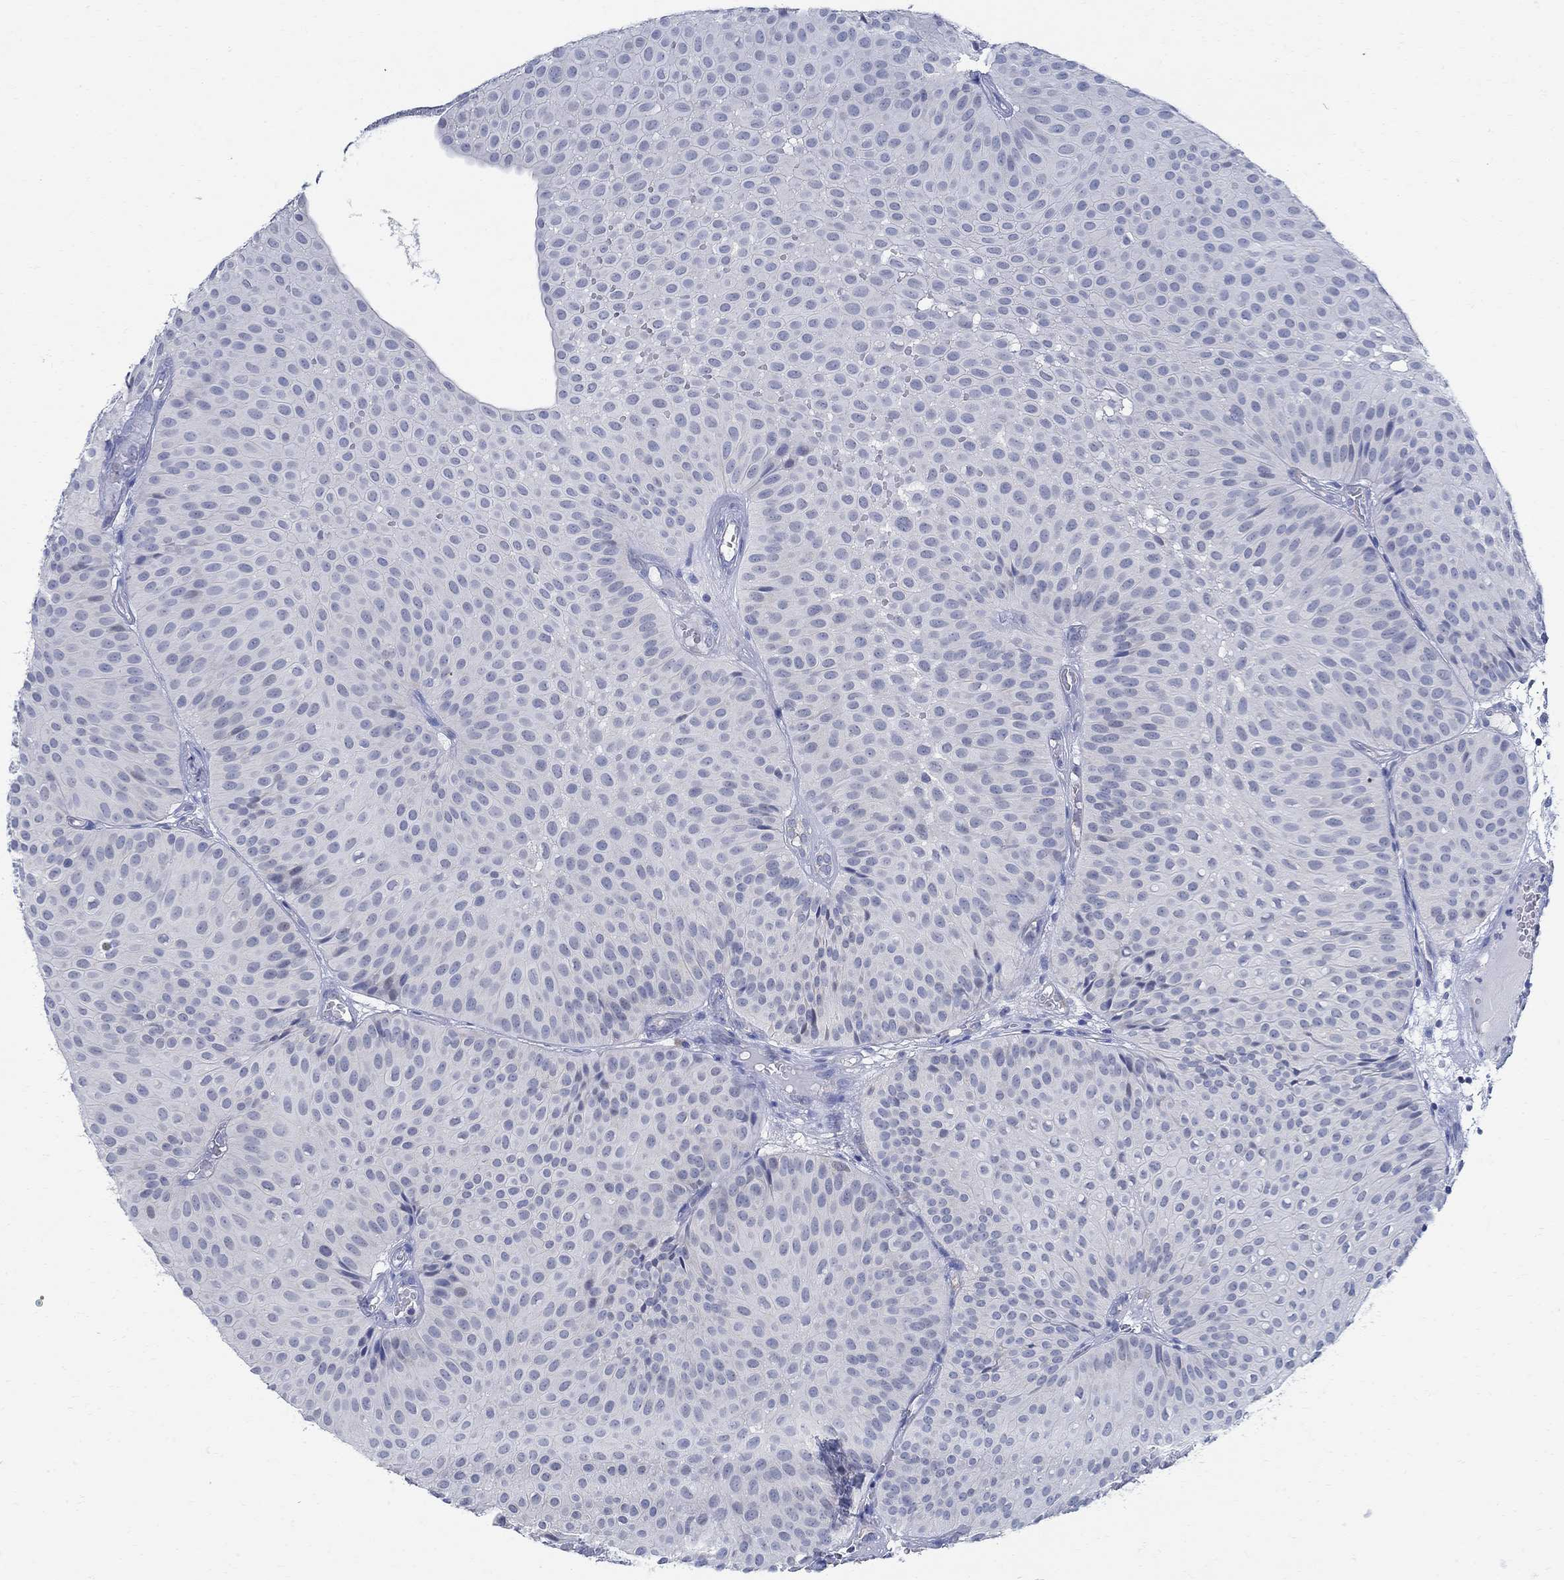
{"staining": {"intensity": "negative", "quantity": "none", "location": "none"}, "tissue": "urothelial cancer", "cell_type": "Tumor cells", "image_type": "cancer", "snomed": [{"axis": "morphology", "description": "Urothelial carcinoma, Low grade"}, {"axis": "topography", "description": "Urinary bladder"}], "caption": "Histopathology image shows no significant protein positivity in tumor cells of urothelial carcinoma (low-grade).", "gene": "PHF21B", "patient": {"sex": "male", "age": 64}}